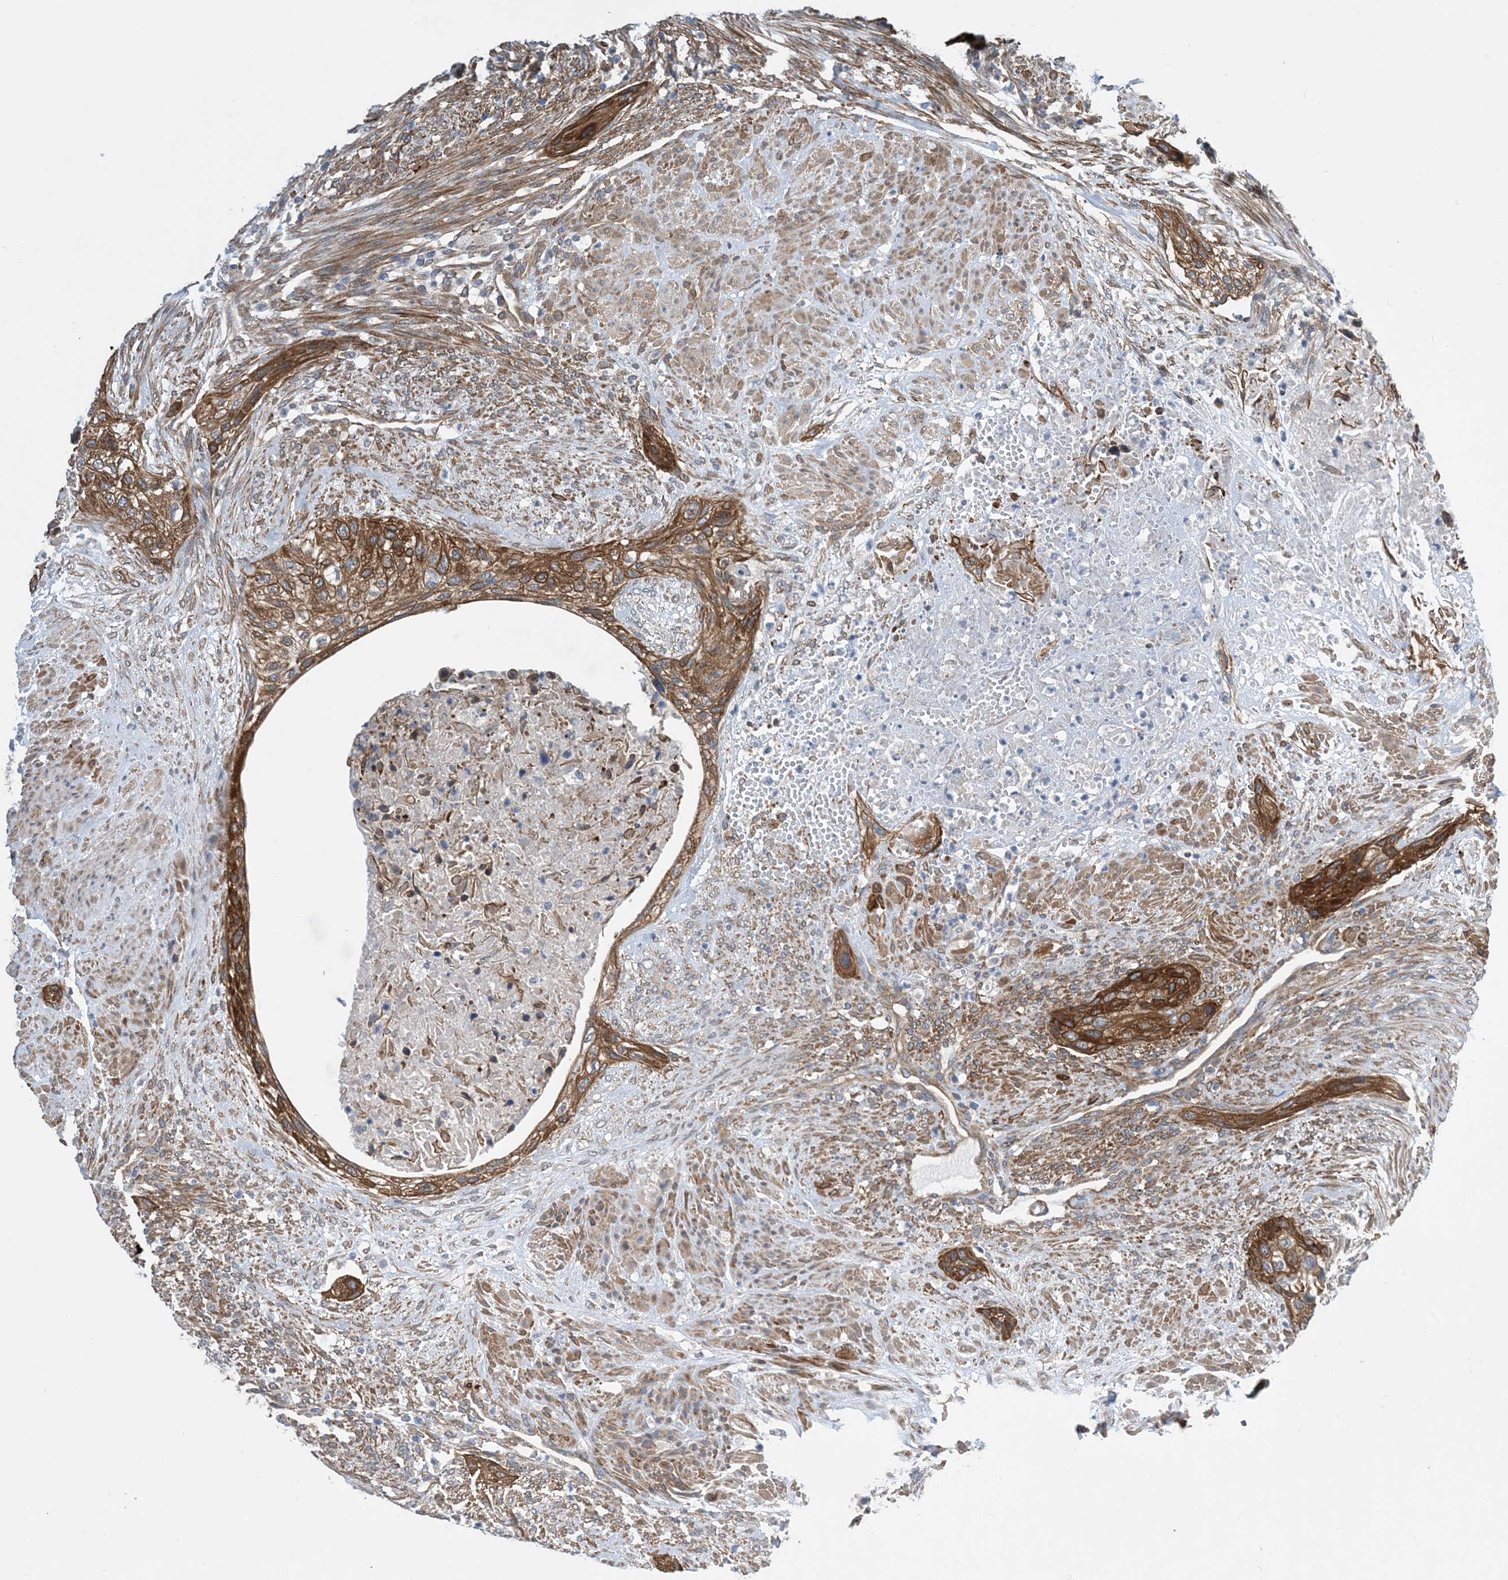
{"staining": {"intensity": "strong", "quantity": ">75%", "location": "cytoplasmic/membranous"}, "tissue": "urothelial cancer", "cell_type": "Tumor cells", "image_type": "cancer", "snomed": [{"axis": "morphology", "description": "Urothelial carcinoma, High grade"}, {"axis": "topography", "description": "Urinary bladder"}], "caption": "A brown stain highlights strong cytoplasmic/membranous positivity of a protein in urothelial carcinoma (high-grade) tumor cells.", "gene": "EHBP1", "patient": {"sex": "male", "age": 35}}